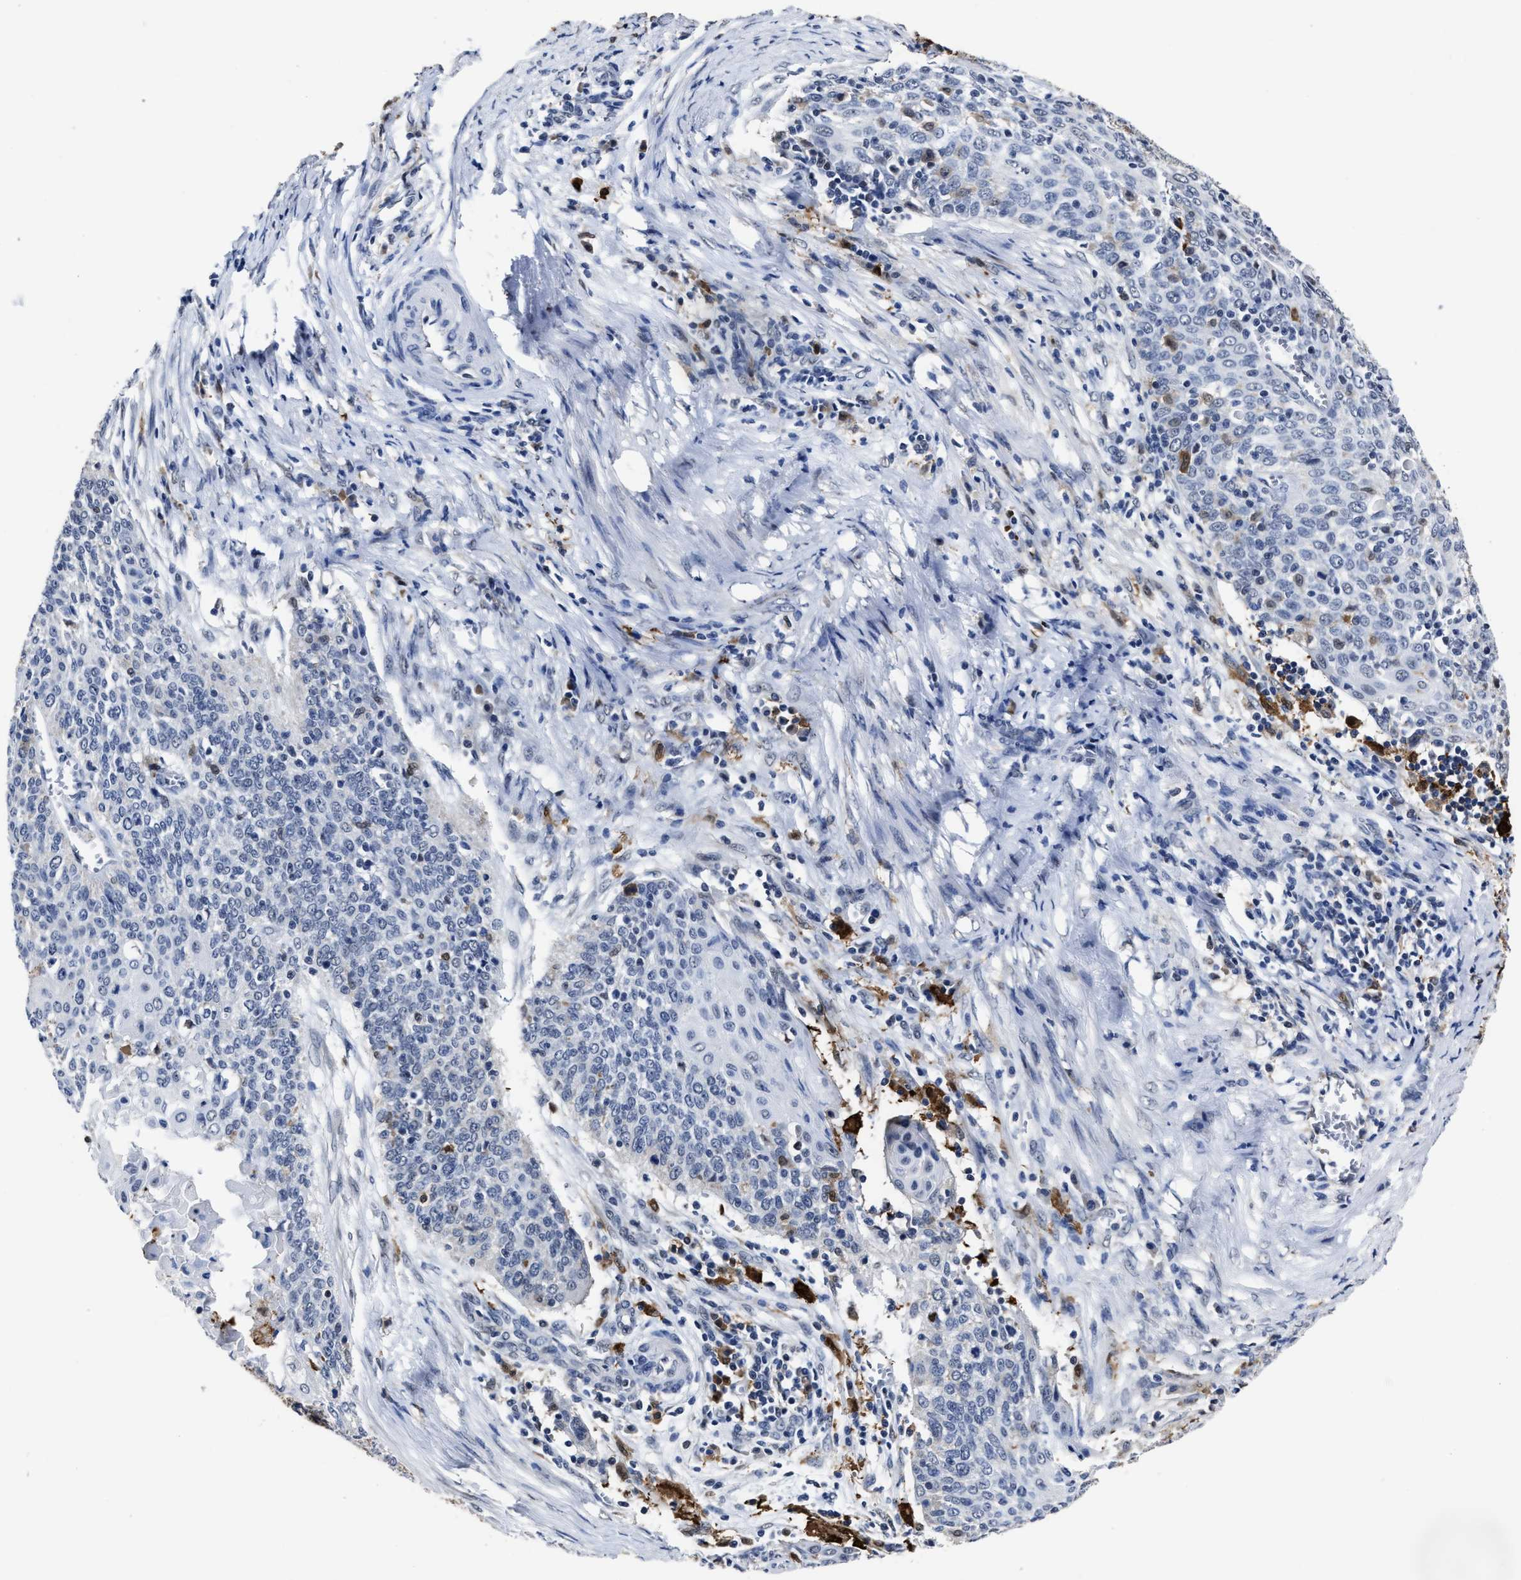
{"staining": {"intensity": "negative", "quantity": "none", "location": "none"}, "tissue": "cervical cancer", "cell_type": "Tumor cells", "image_type": "cancer", "snomed": [{"axis": "morphology", "description": "Squamous cell carcinoma, NOS"}, {"axis": "topography", "description": "Cervix"}], "caption": "High power microscopy histopathology image of an immunohistochemistry micrograph of cervical cancer (squamous cell carcinoma), revealing no significant staining in tumor cells. (DAB (3,3'-diaminobenzidine) IHC with hematoxylin counter stain).", "gene": "PRPF4B", "patient": {"sex": "female", "age": 39}}